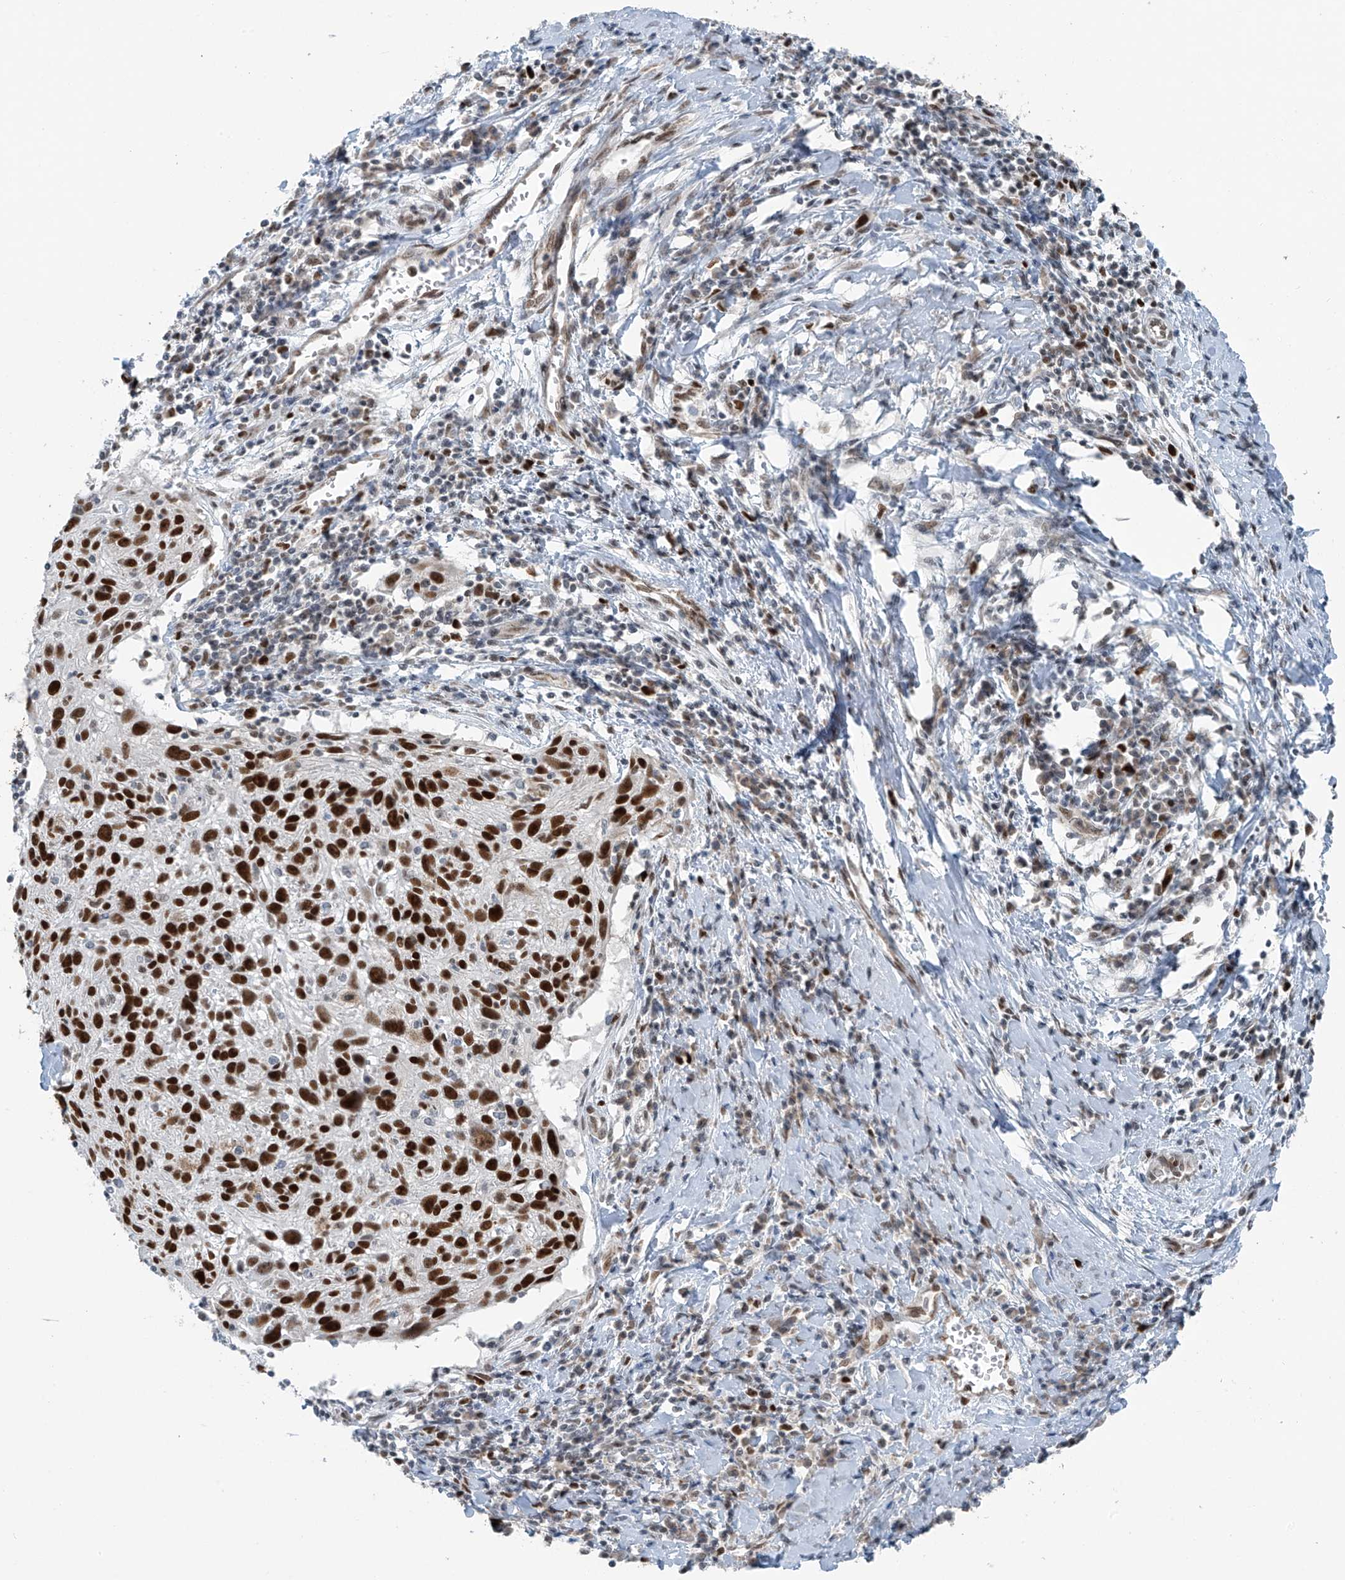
{"staining": {"intensity": "strong", "quantity": ">75%", "location": "nuclear"}, "tissue": "cervical cancer", "cell_type": "Tumor cells", "image_type": "cancer", "snomed": [{"axis": "morphology", "description": "Squamous cell carcinoma, NOS"}, {"axis": "topography", "description": "Cervix"}], "caption": "Immunohistochemical staining of cervical squamous cell carcinoma reveals strong nuclear protein staining in approximately >75% of tumor cells.", "gene": "WRNIP1", "patient": {"sex": "female", "age": 51}}